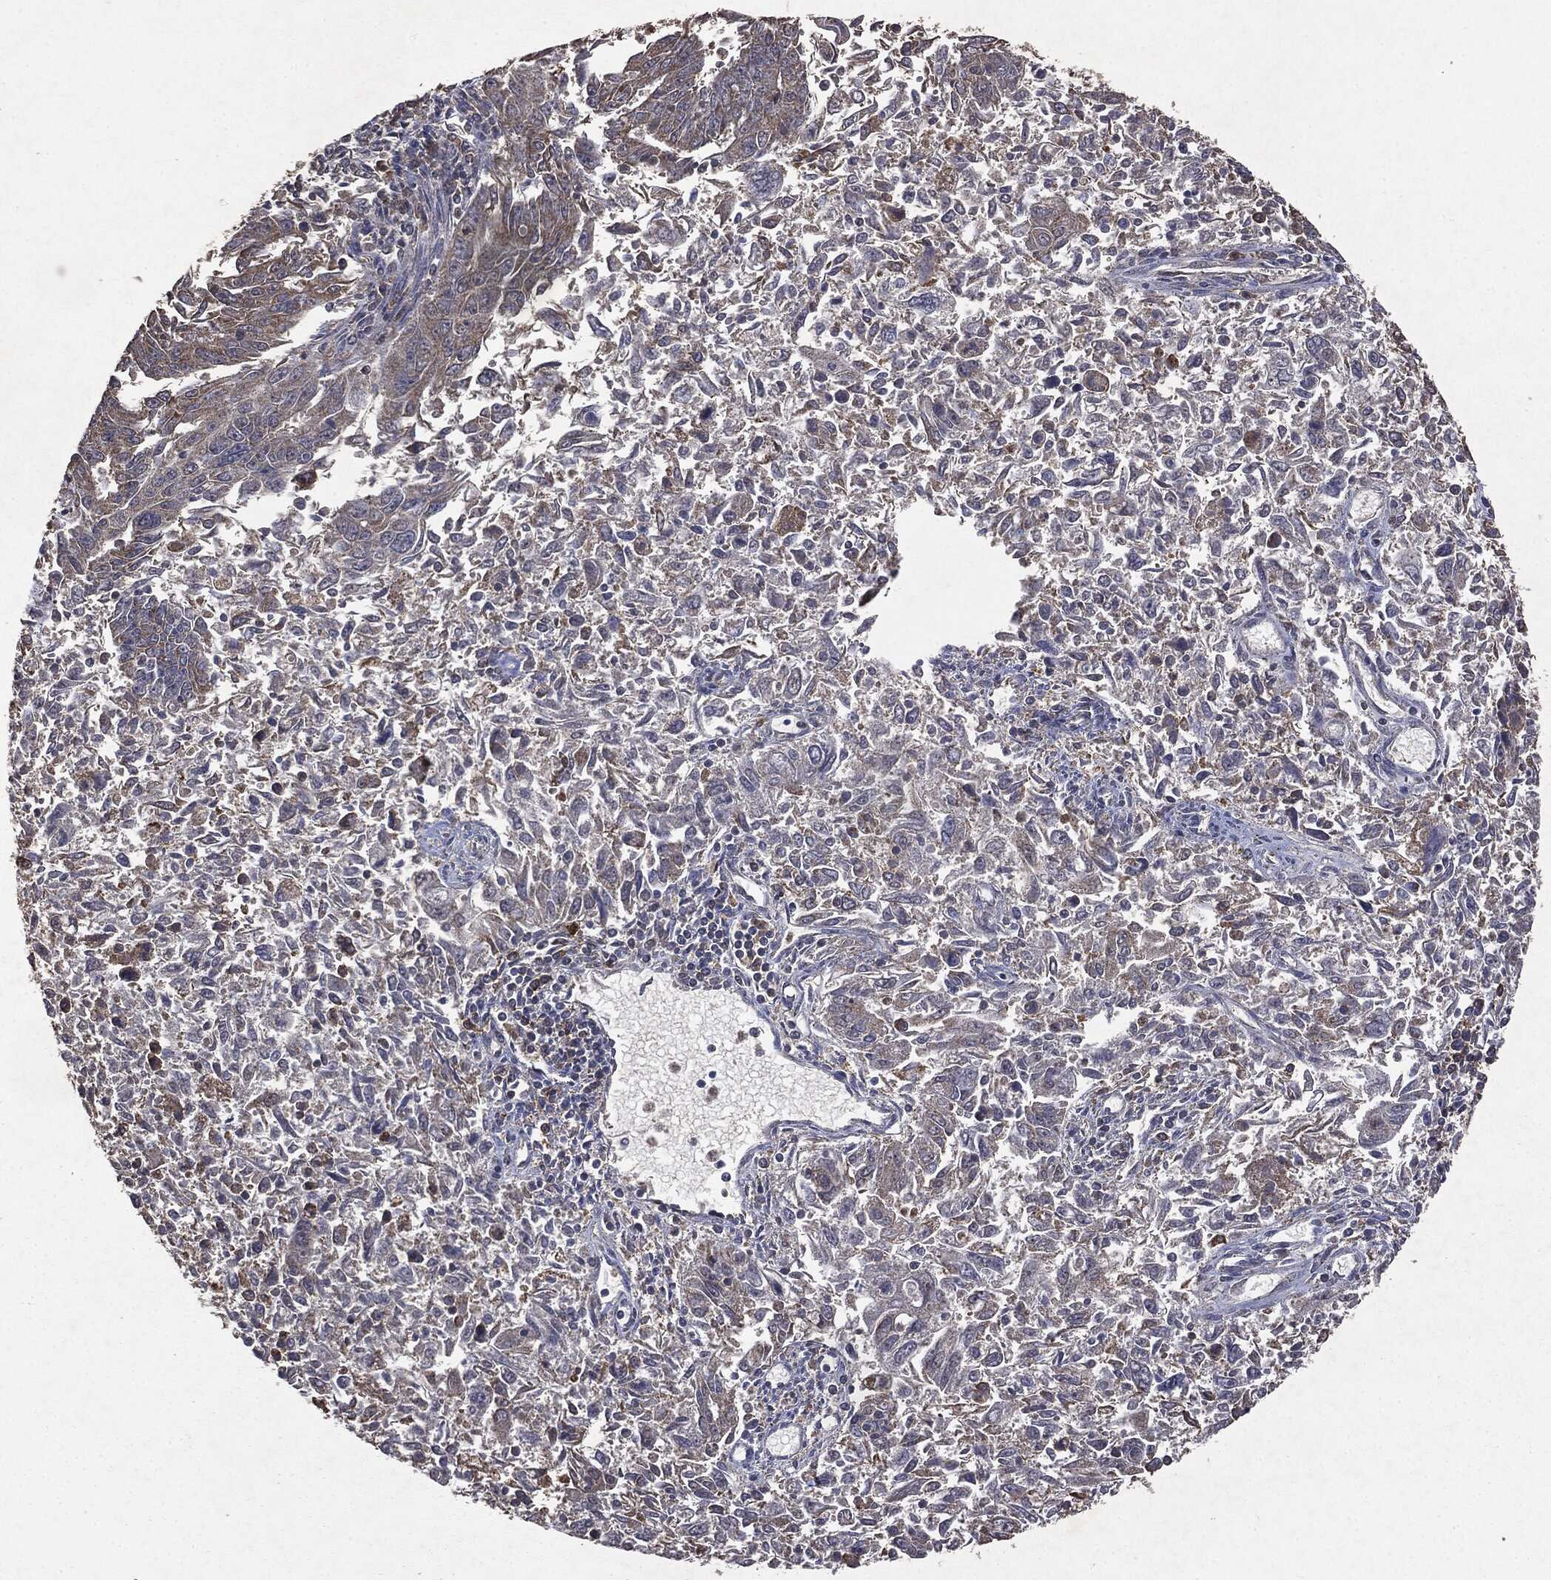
{"staining": {"intensity": "negative", "quantity": "none", "location": "none"}, "tissue": "endometrial cancer", "cell_type": "Tumor cells", "image_type": "cancer", "snomed": [{"axis": "morphology", "description": "Adenocarcinoma, NOS"}, {"axis": "topography", "description": "Endometrium"}], "caption": "A photomicrograph of human endometrial cancer (adenocarcinoma) is negative for staining in tumor cells.", "gene": "PTEN", "patient": {"sex": "female", "age": 42}}